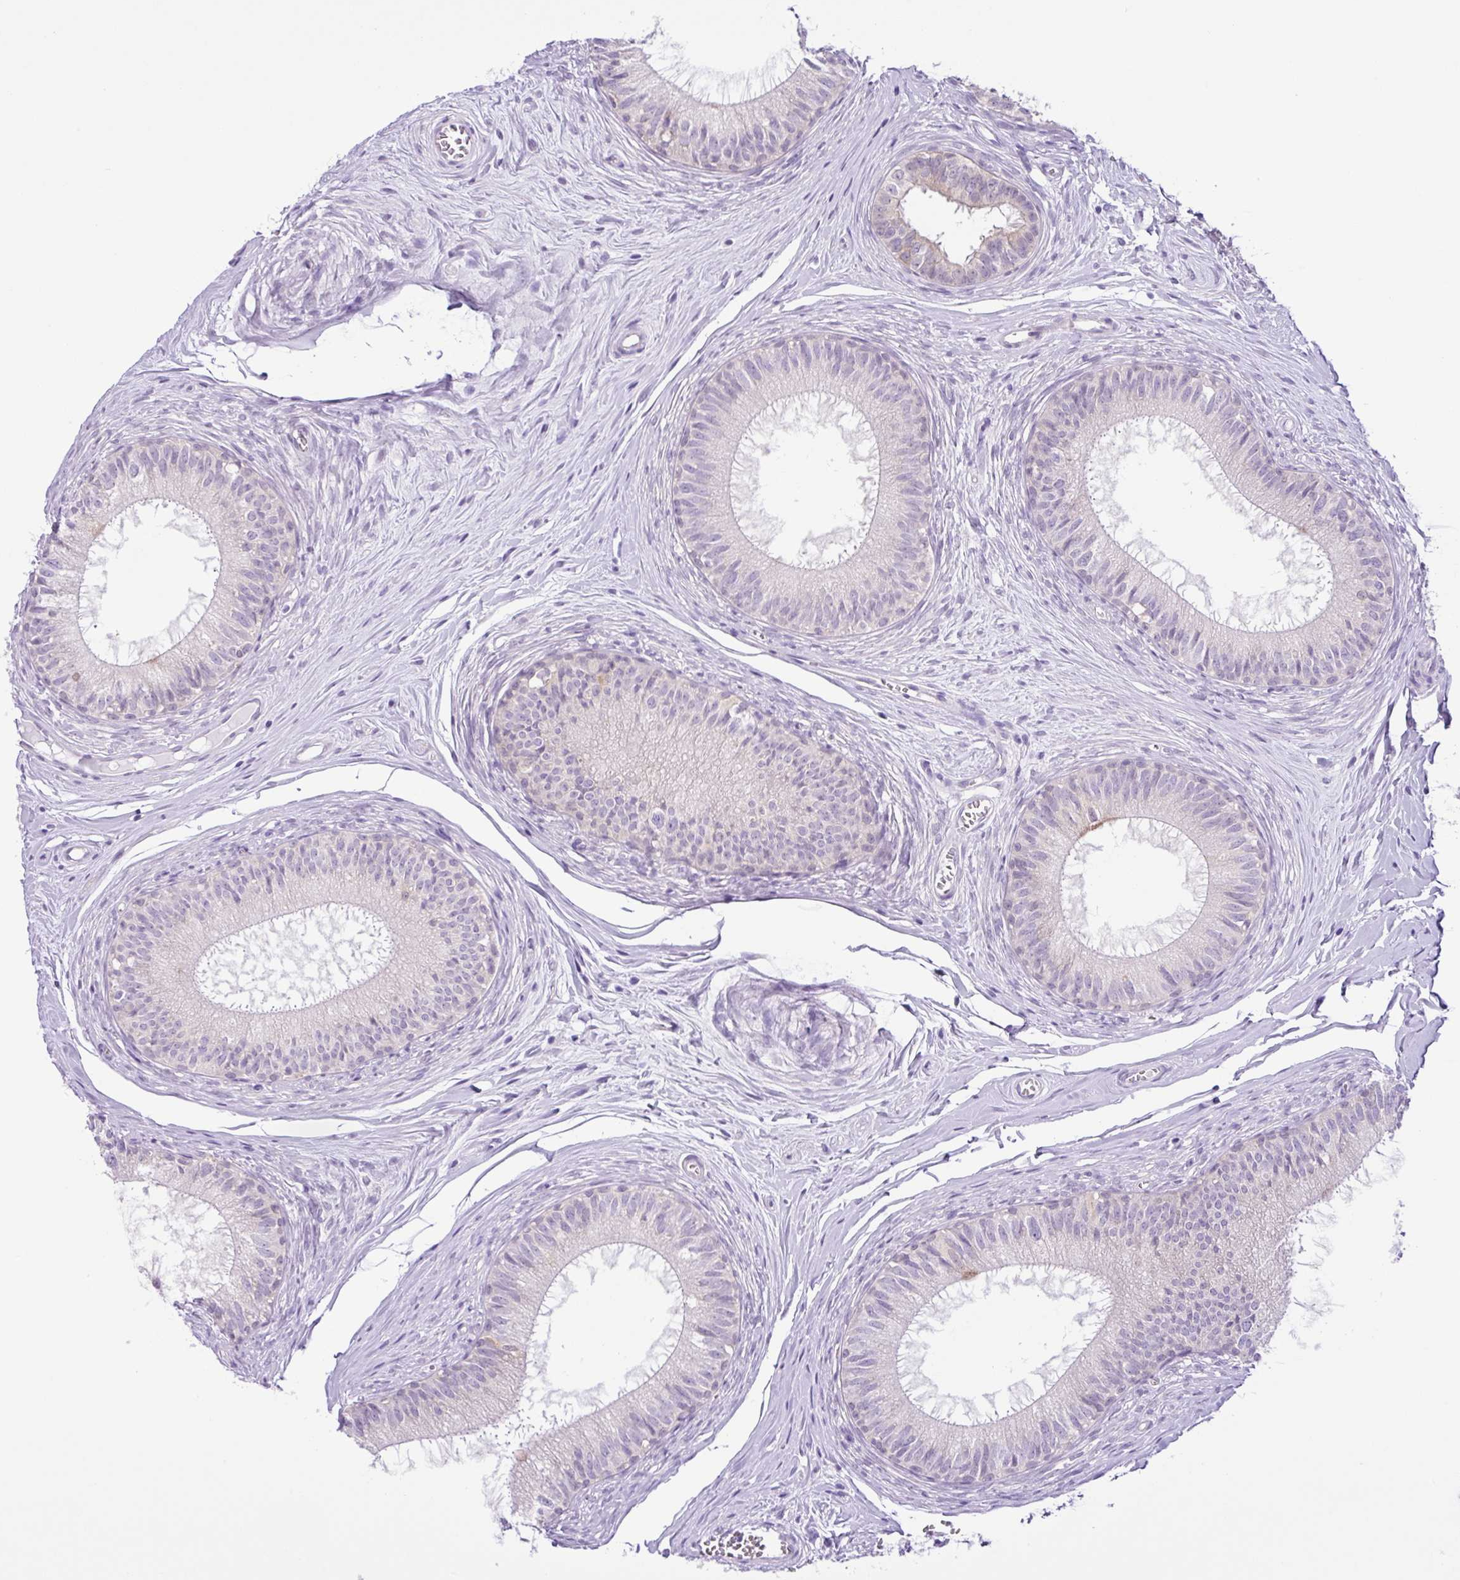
{"staining": {"intensity": "weak", "quantity": "<25%", "location": "nuclear"}, "tissue": "epididymis", "cell_type": "Glandular cells", "image_type": "normal", "snomed": [{"axis": "morphology", "description": "Normal tissue, NOS"}, {"axis": "topography", "description": "Epididymis"}], "caption": "Immunohistochemistry micrograph of unremarkable epididymis: epididymis stained with DAB (3,3'-diaminobenzidine) demonstrates no significant protein positivity in glandular cells.", "gene": "TONSL", "patient": {"sex": "male", "age": 25}}